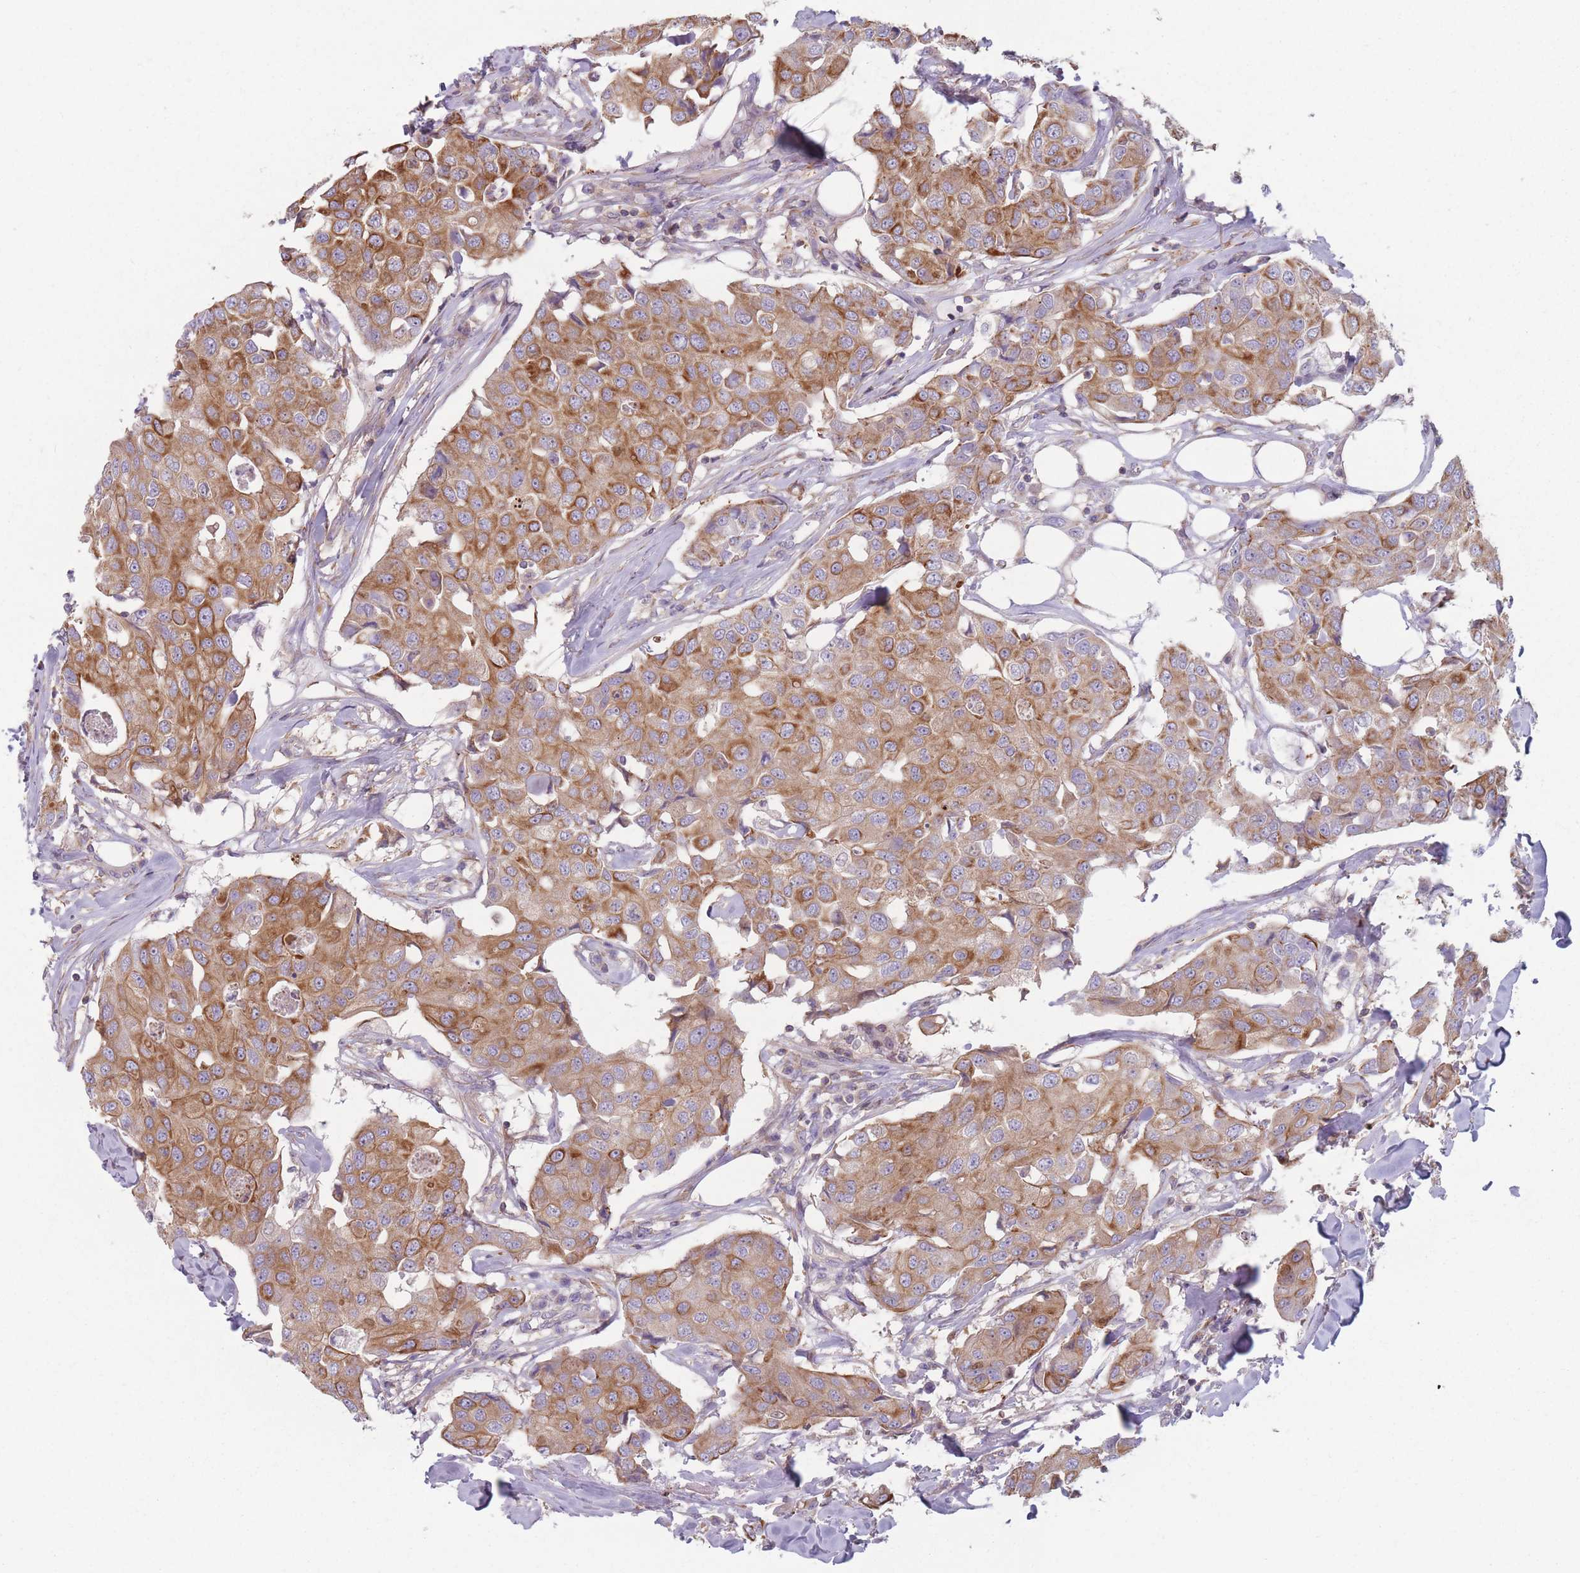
{"staining": {"intensity": "moderate", "quantity": ">75%", "location": "cytoplasmic/membranous"}, "tissue": "breast cancer", "cell_type": "Tumor cells", "image_type": "cancer", "snomed": [{"axis": "morphology", "description": "Duct carcinoma"}, {"axis": "topography", "description": "Breast"}], "caption": "Immunohistochemistry image of breast cancer (infiltrating ductal carcinoma) stained for a protein (brown), which demonstrates medium levels of moderate cytoplasmic/membranous expression in approximately >75% of tumor cells.", "gene": "HSBP1L1", "patient": {"sex": "female", "age": 80}}